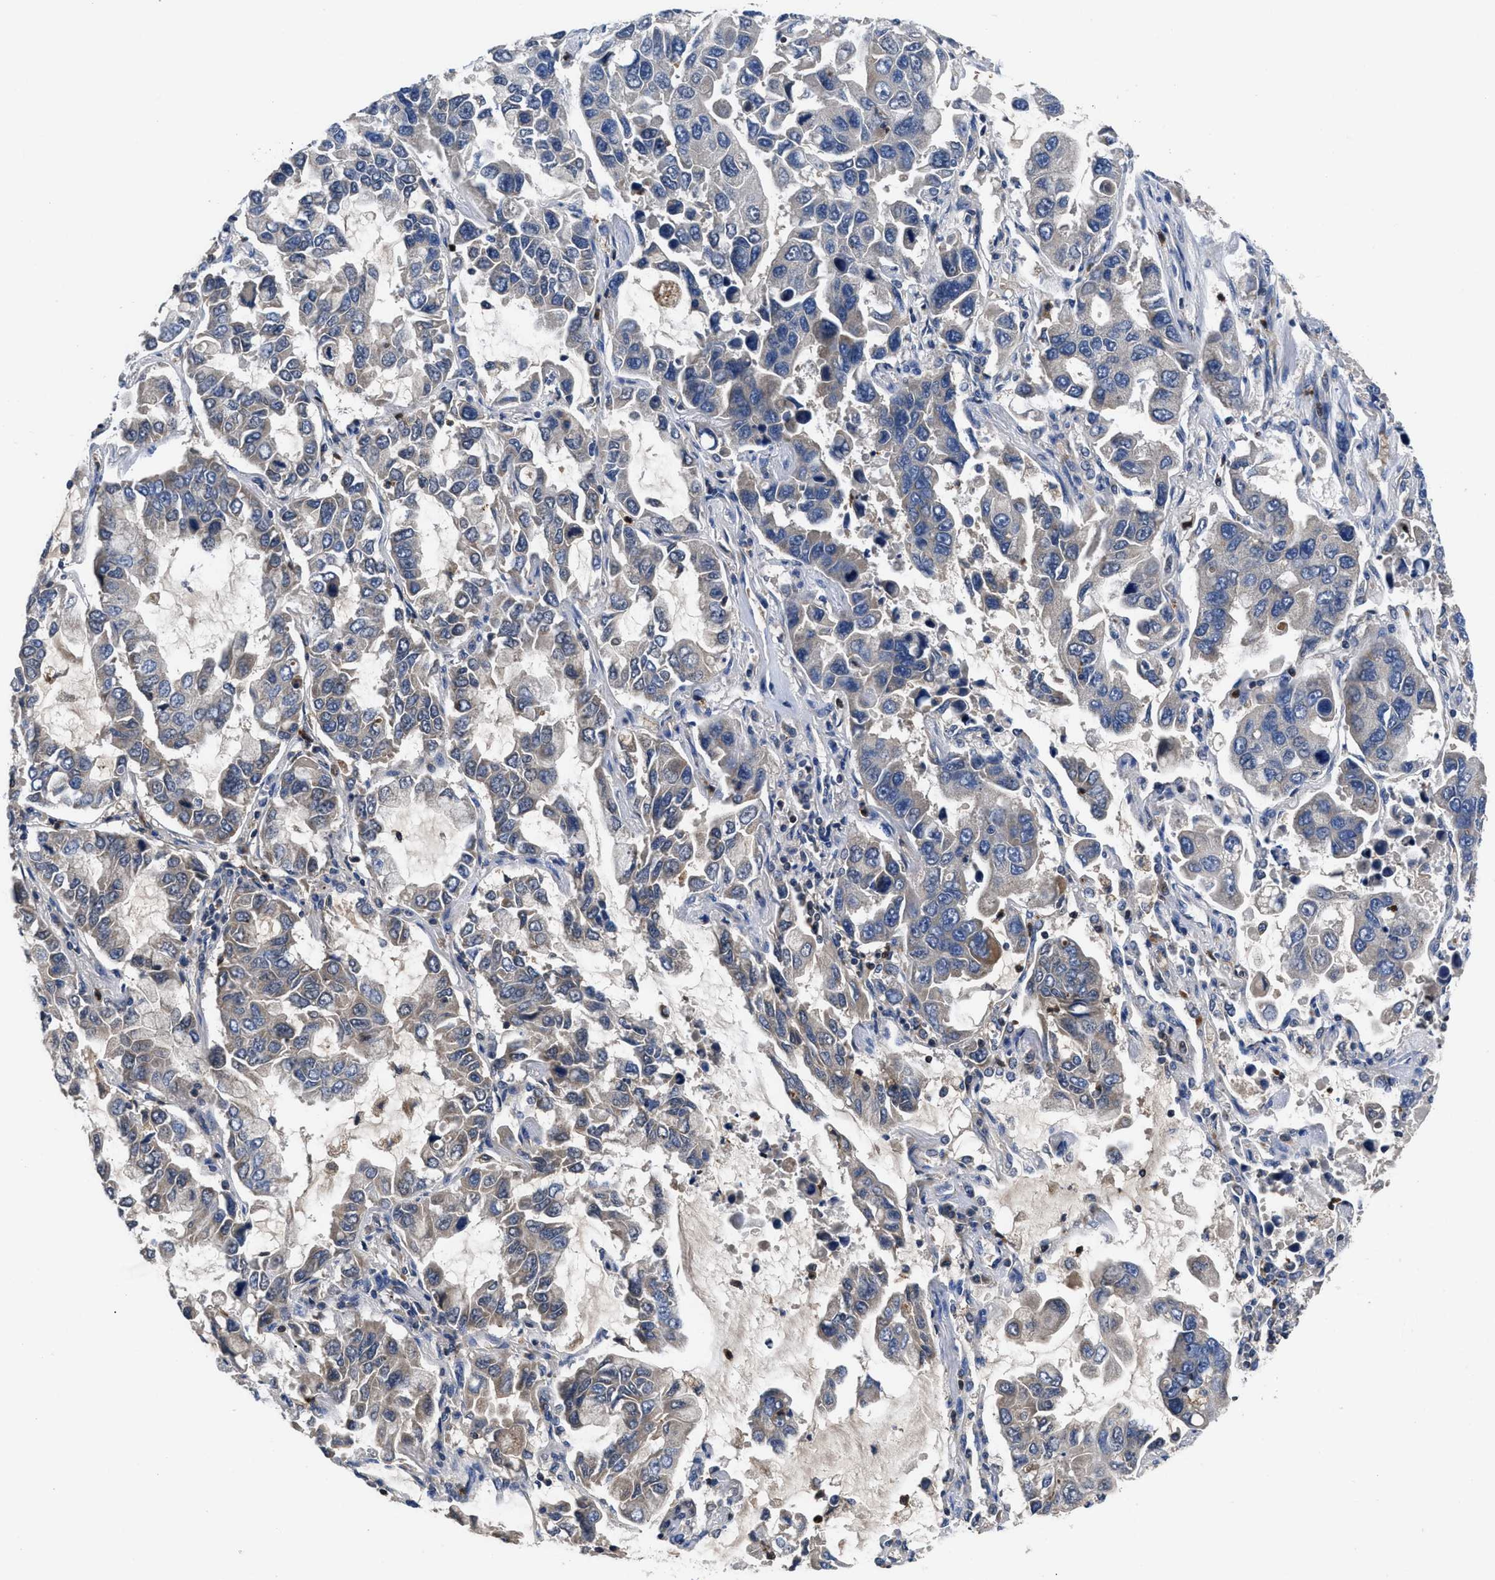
{"staining": {"intensity": "moderate", "quantity": "<25%", "location": "cytoplasmic/membranous"}, "tissue": "lung cancer", "cell_type": "Tumor cells", "image_type": "cancer", "snomed": [{"axis": "morphology", "description": "Adenocarcinoma, NOS"}, {"axis": "topography", "description": "Lung"}], "caption": "Protein positivity by IHC demonstrates moderate cytoplasmic/membranous staining in approximately <25% of tumor cells in lung adenocarcinoma.", "gene": "YBEY", "patient": {"sex": "male", "age": 64}}